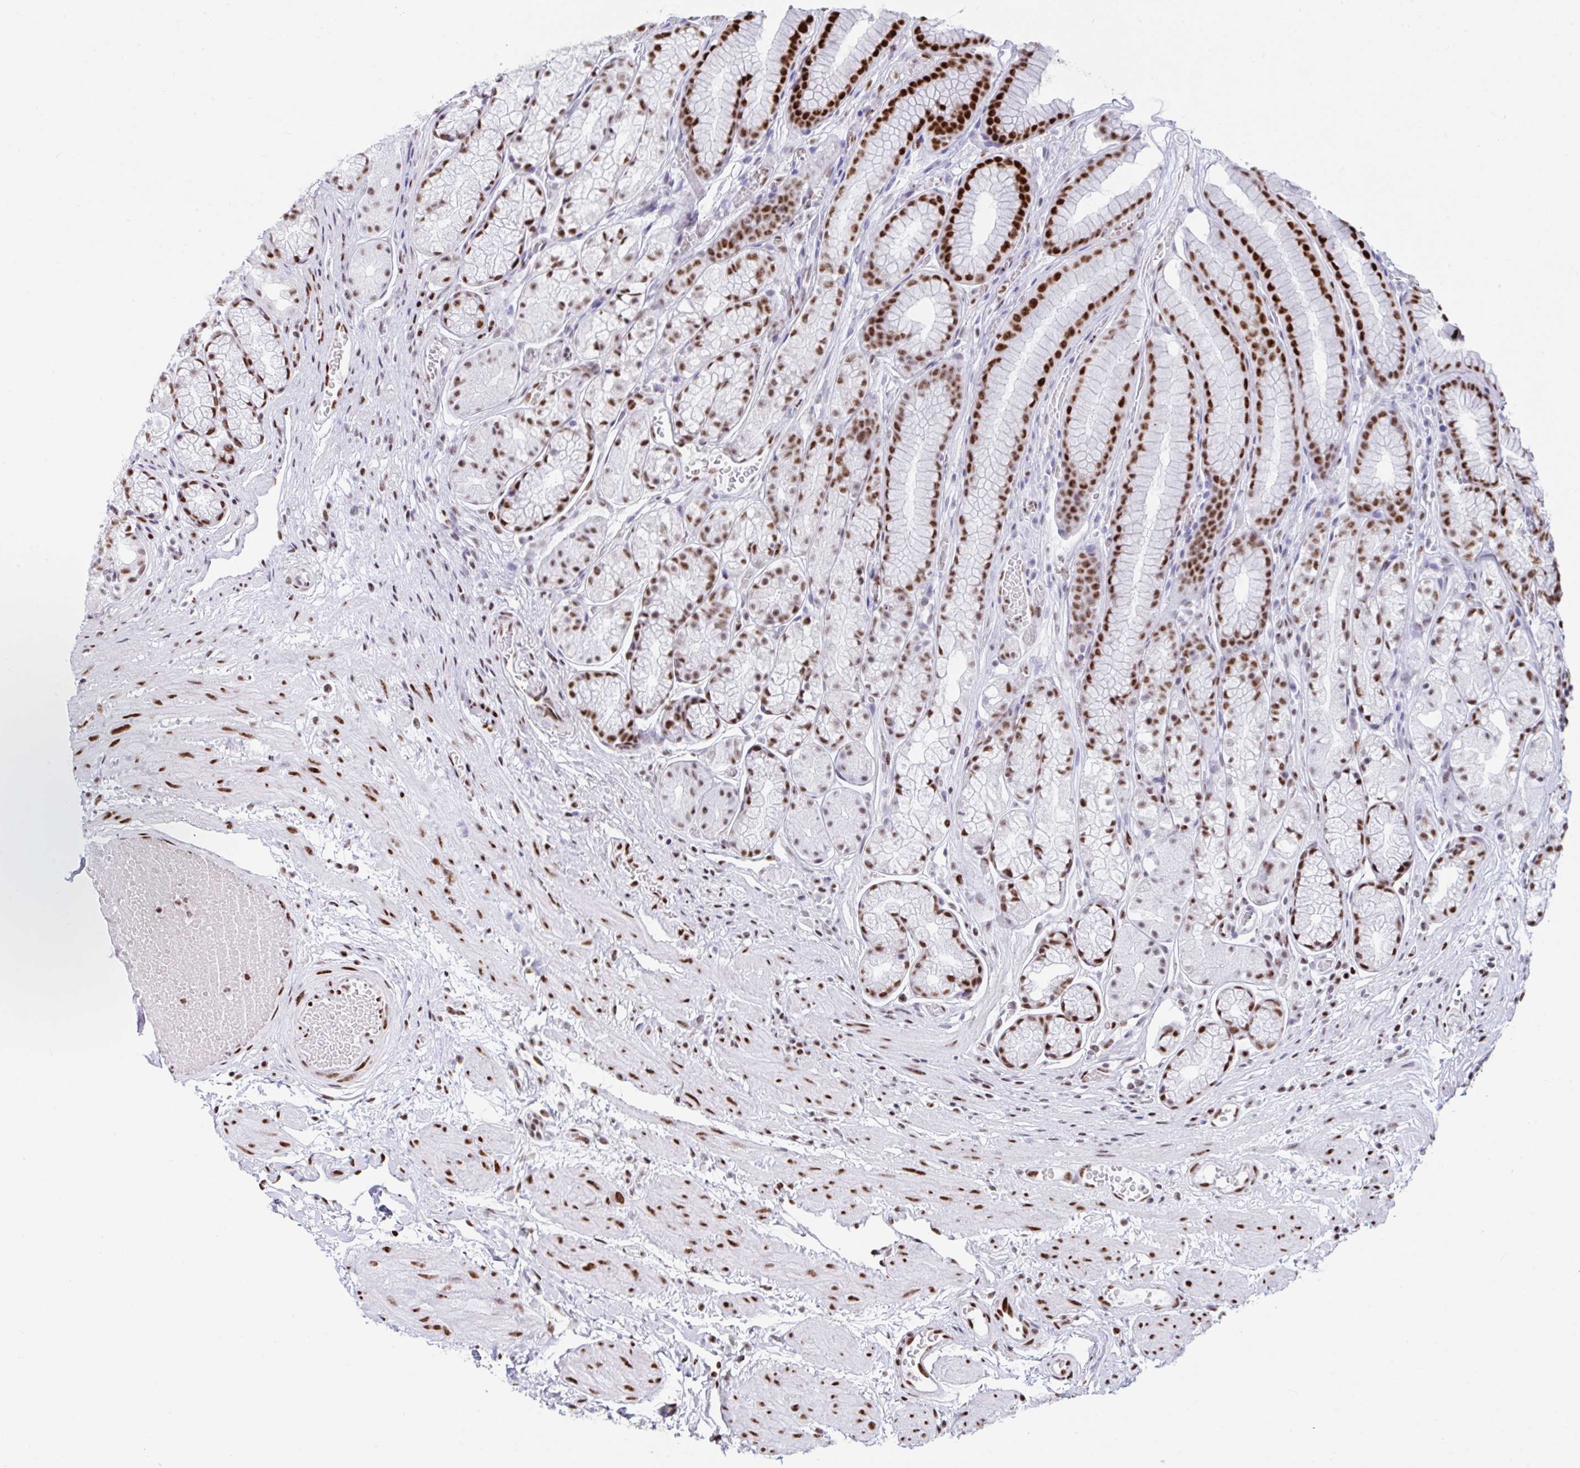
{"staining": {"intensity": "strong", "quantity": "25%-75%", "location": "nuclear"}, "tissue": "stomach", "cell_type": "Glandular cells", "image_type": "normal", "snomed": [{"axis": "morphology", "description": "Normal tissue, NOS"}, {"axis": "topography", "description": "Smooth muscle"}, {"axis": "topography", "description": "Stomach"}], "caption": "A high amount of strong nuclear staining is appreciated in approximately 25%-75% of glandular cells in normal stomach.", "gene": "IKZF2", "patient": {"sex": "male", "age": 70}}